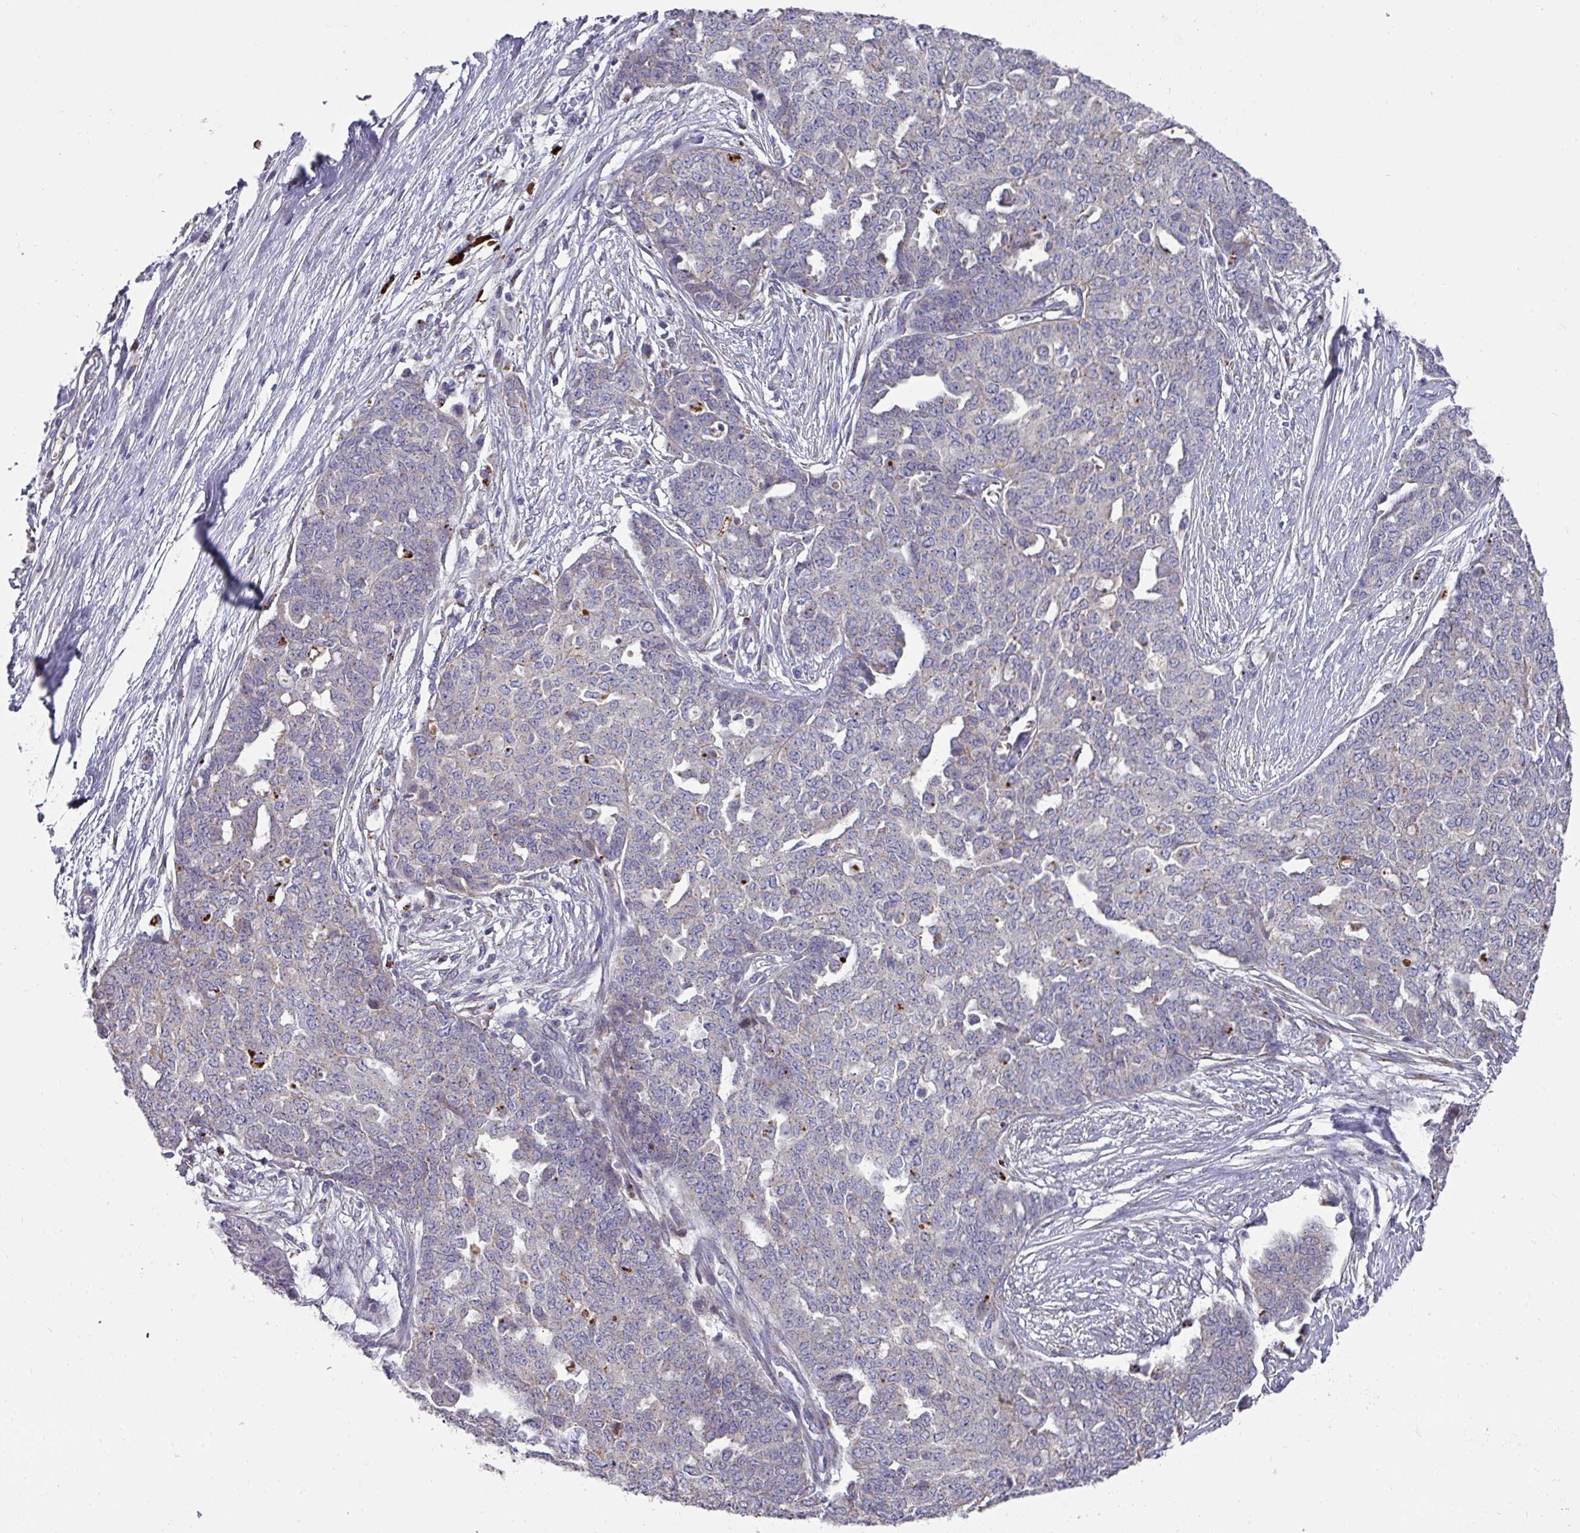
{"staining": {"intensity": "negative", "quantity": "none", "location": "none"}, "tissue": "ovarian cancer", "cell_type": "Tumor cells", "image_type": "cancer", "snomed": [{"axis": "morphology", "description": "Cystadenocarcinoma, serous, NOS"}, {"axis": "topography", "description": "Soft tissue"}, {"axis": "topography", "description": "Ovary"}], "caption": "A micrograph of human ovarian cancer (serous cystadenocarcinoma) is negative for staining in tumor cells.", "gene": "IL4R", "patient": {"sex": "female", "age": 57}}